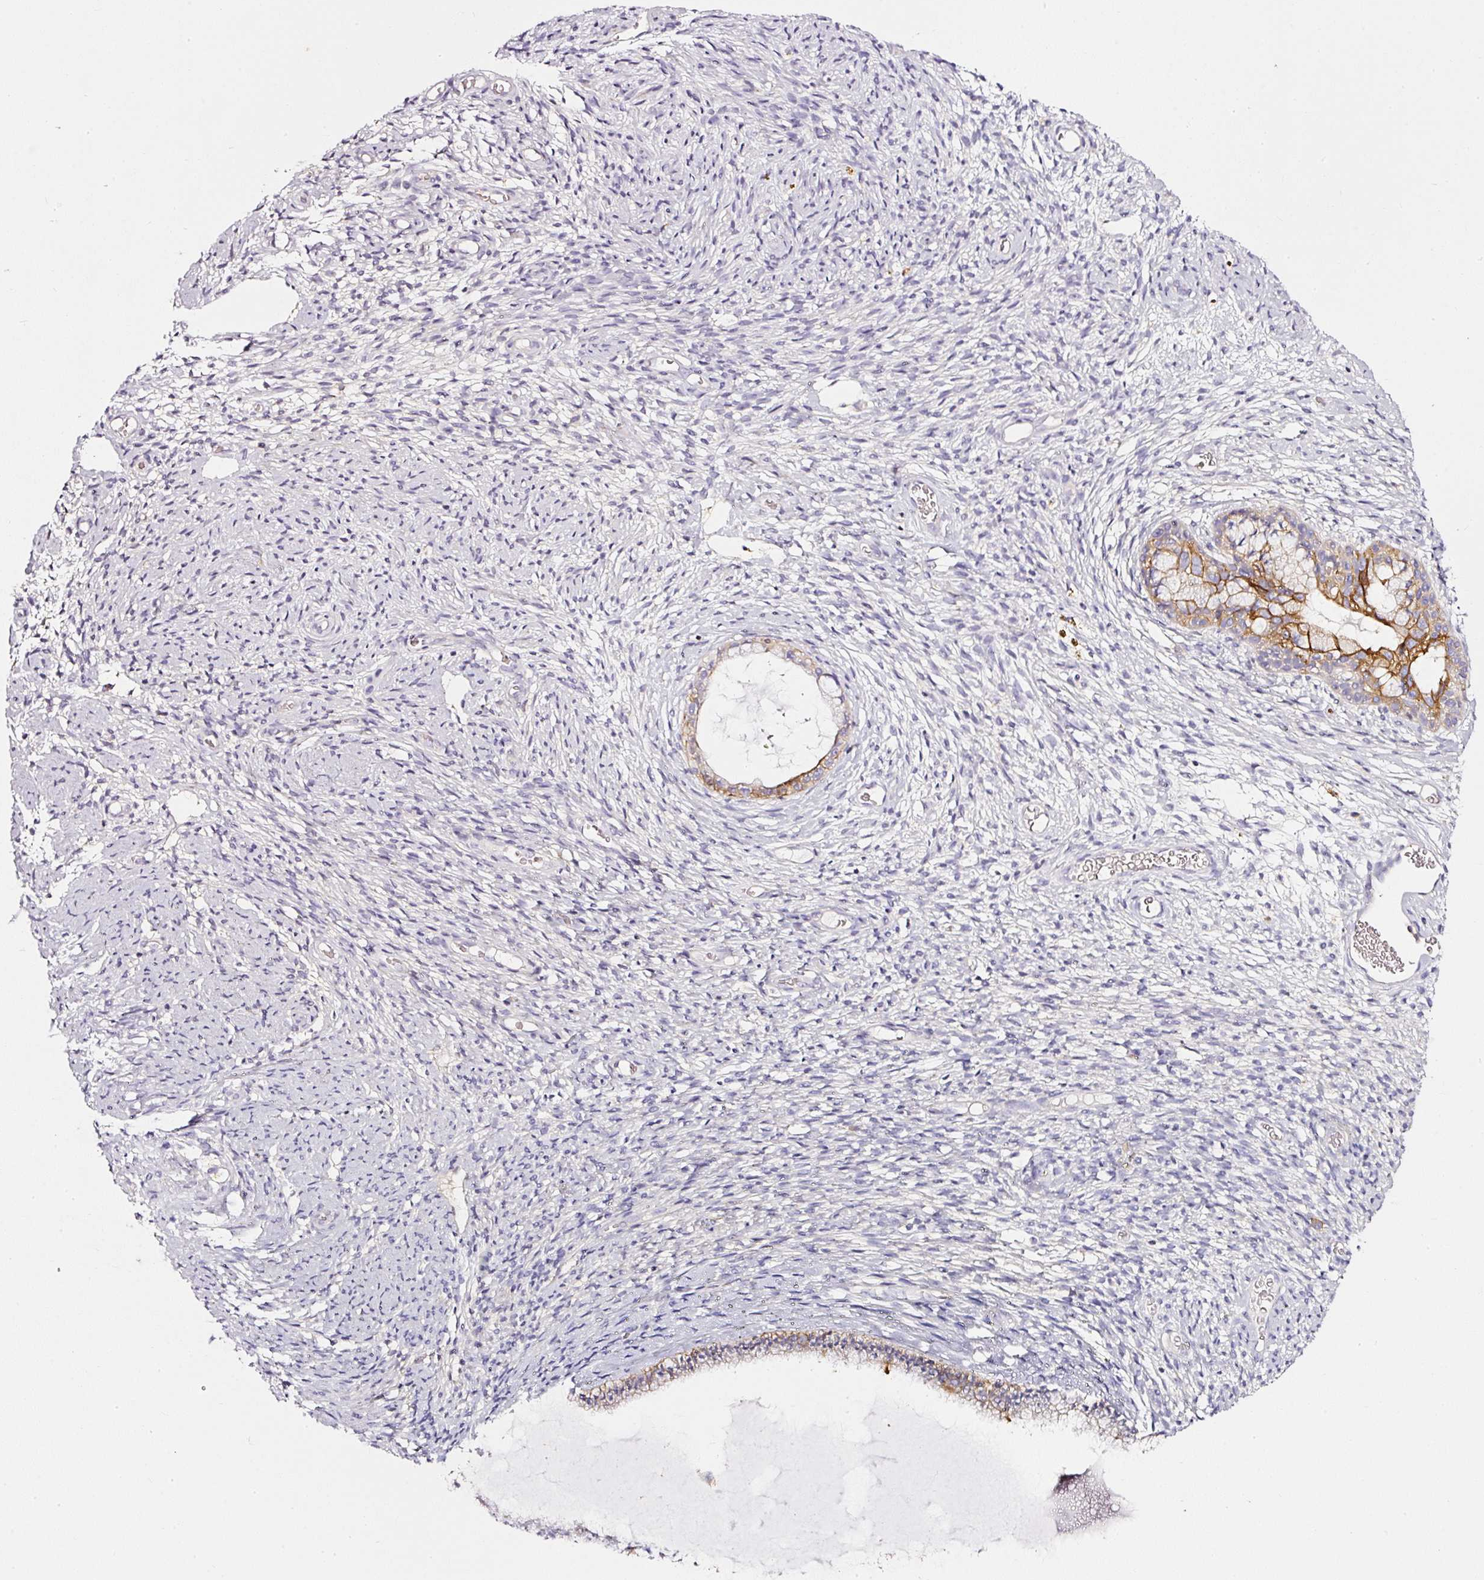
{"staining": {"intensity": "moderate", "quantity": "25%-75%", "location": "cytoplasmic/membranous"}, "tissue": "cervix", "cell_type": "Glandular cells", "image_type": "normal", "snomed": [{"axis": "morphology", "description": "Normal tissue, NOS"}, {"axis": "topography", "description": "Cervix"}], "caption": "Immunohistochemistry (IHC) (DAB) staining of unremarkable cervix demonstrates moderate cytoplasmic/membranous protein staining in approximately 25%-75% of glandular cells.", "gene": "CD47", "patient": {"sex": "female", "age": 76}}